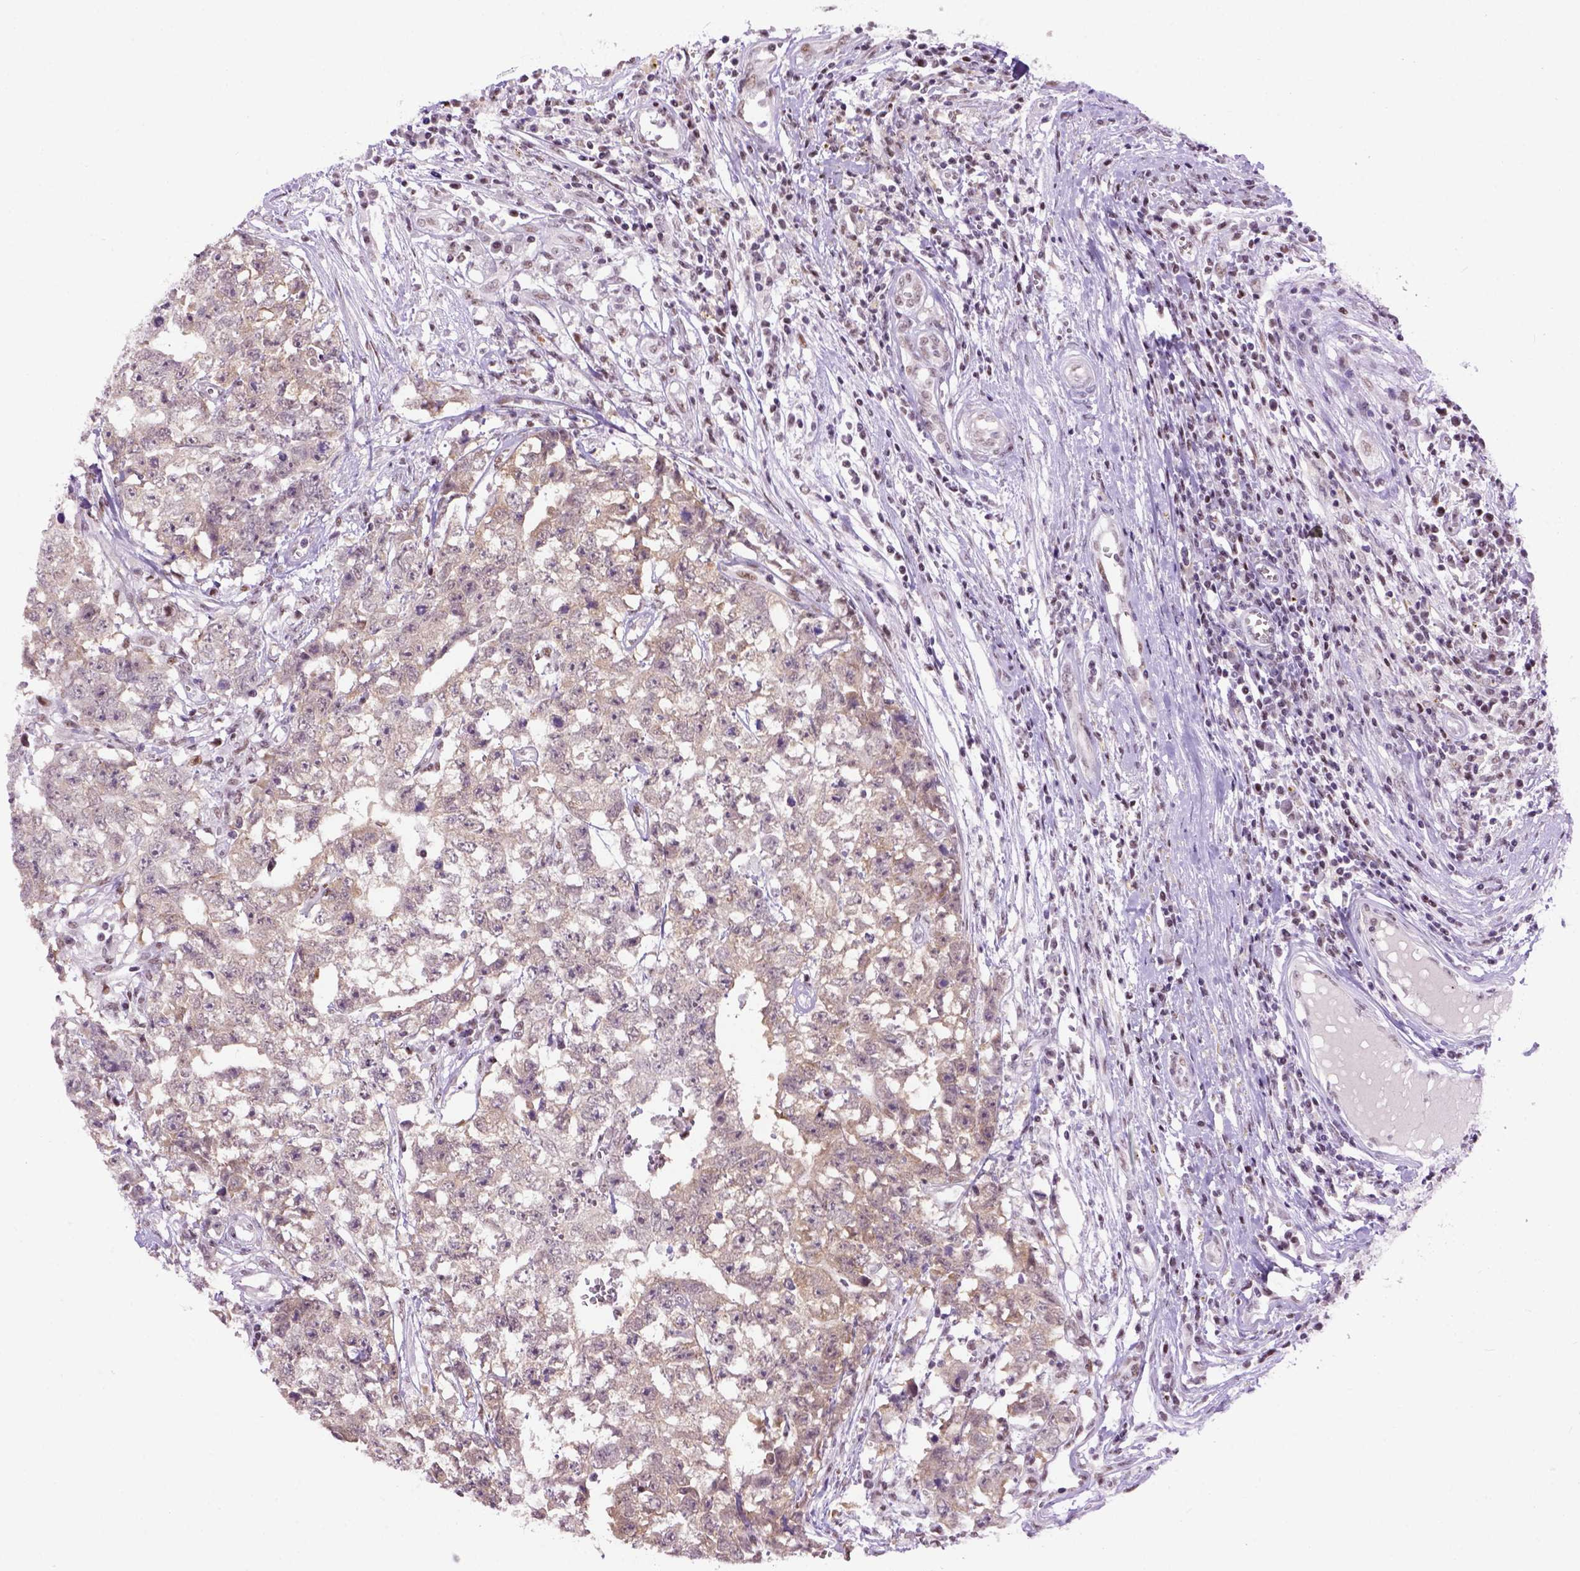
{"staining": {"intensity": "weak", "quantity": "25%-75%", "location": "cytoplasmic/membranous"}, "tissue": "testis cancer", "cell_type": "Tumor cells", "image_type": "cancer", "snomed": [{"axis": "morphology", "description": "Carcinoma, Embryonal, NOS"}, {"axis": "topography", "description": "Testis"}], "caption": "Weak cytoplasmic/membranous protein staining is present in about 25%-75% of tumor cells in testis cancer (embryonal carcinoma). (DAB IHC with brightfield microscopy, high magnification).", "gene": "TBPL1", "patient": {"sex": "male", "age": 36}}